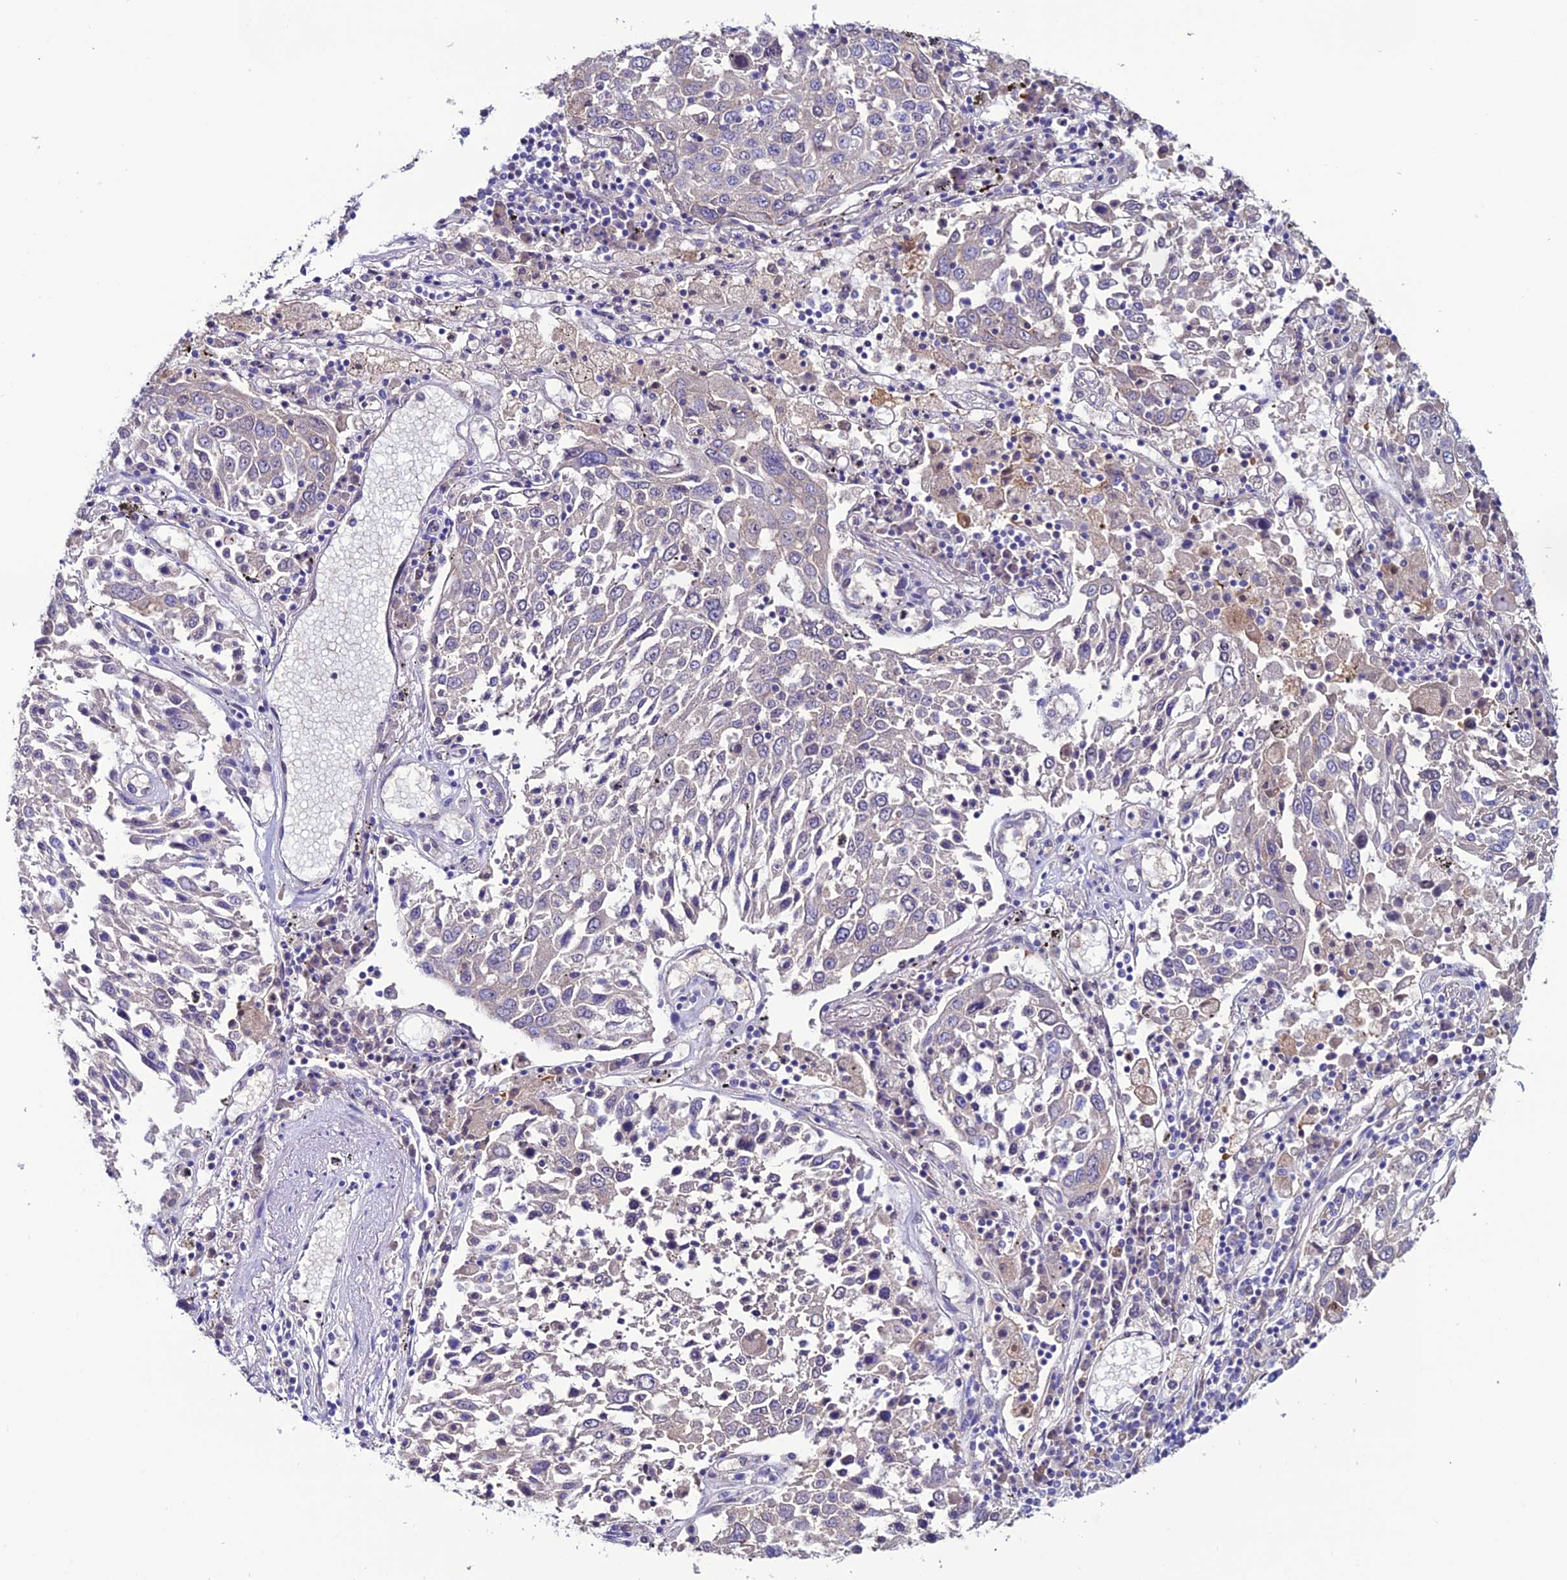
{"staining": {"intensity": "negative", "quantity": "none", "location": "none"}, "tissue": "lung cancer", "cell_type": "Tumor cells", "image_type": "cancer", "snomed": [{"axis": "morphology", "description": "Squamous cell carcinoma, NOS"}, {"axis": "topography", "description": "Lung"}], "caption": "Lung cancer (squamous cell carcinoma) was stained to show a protein in brown. There is no significant positivity in tumor cells.", "gene": "FZD8", "patient": {"sex": "male", "age": 65}}